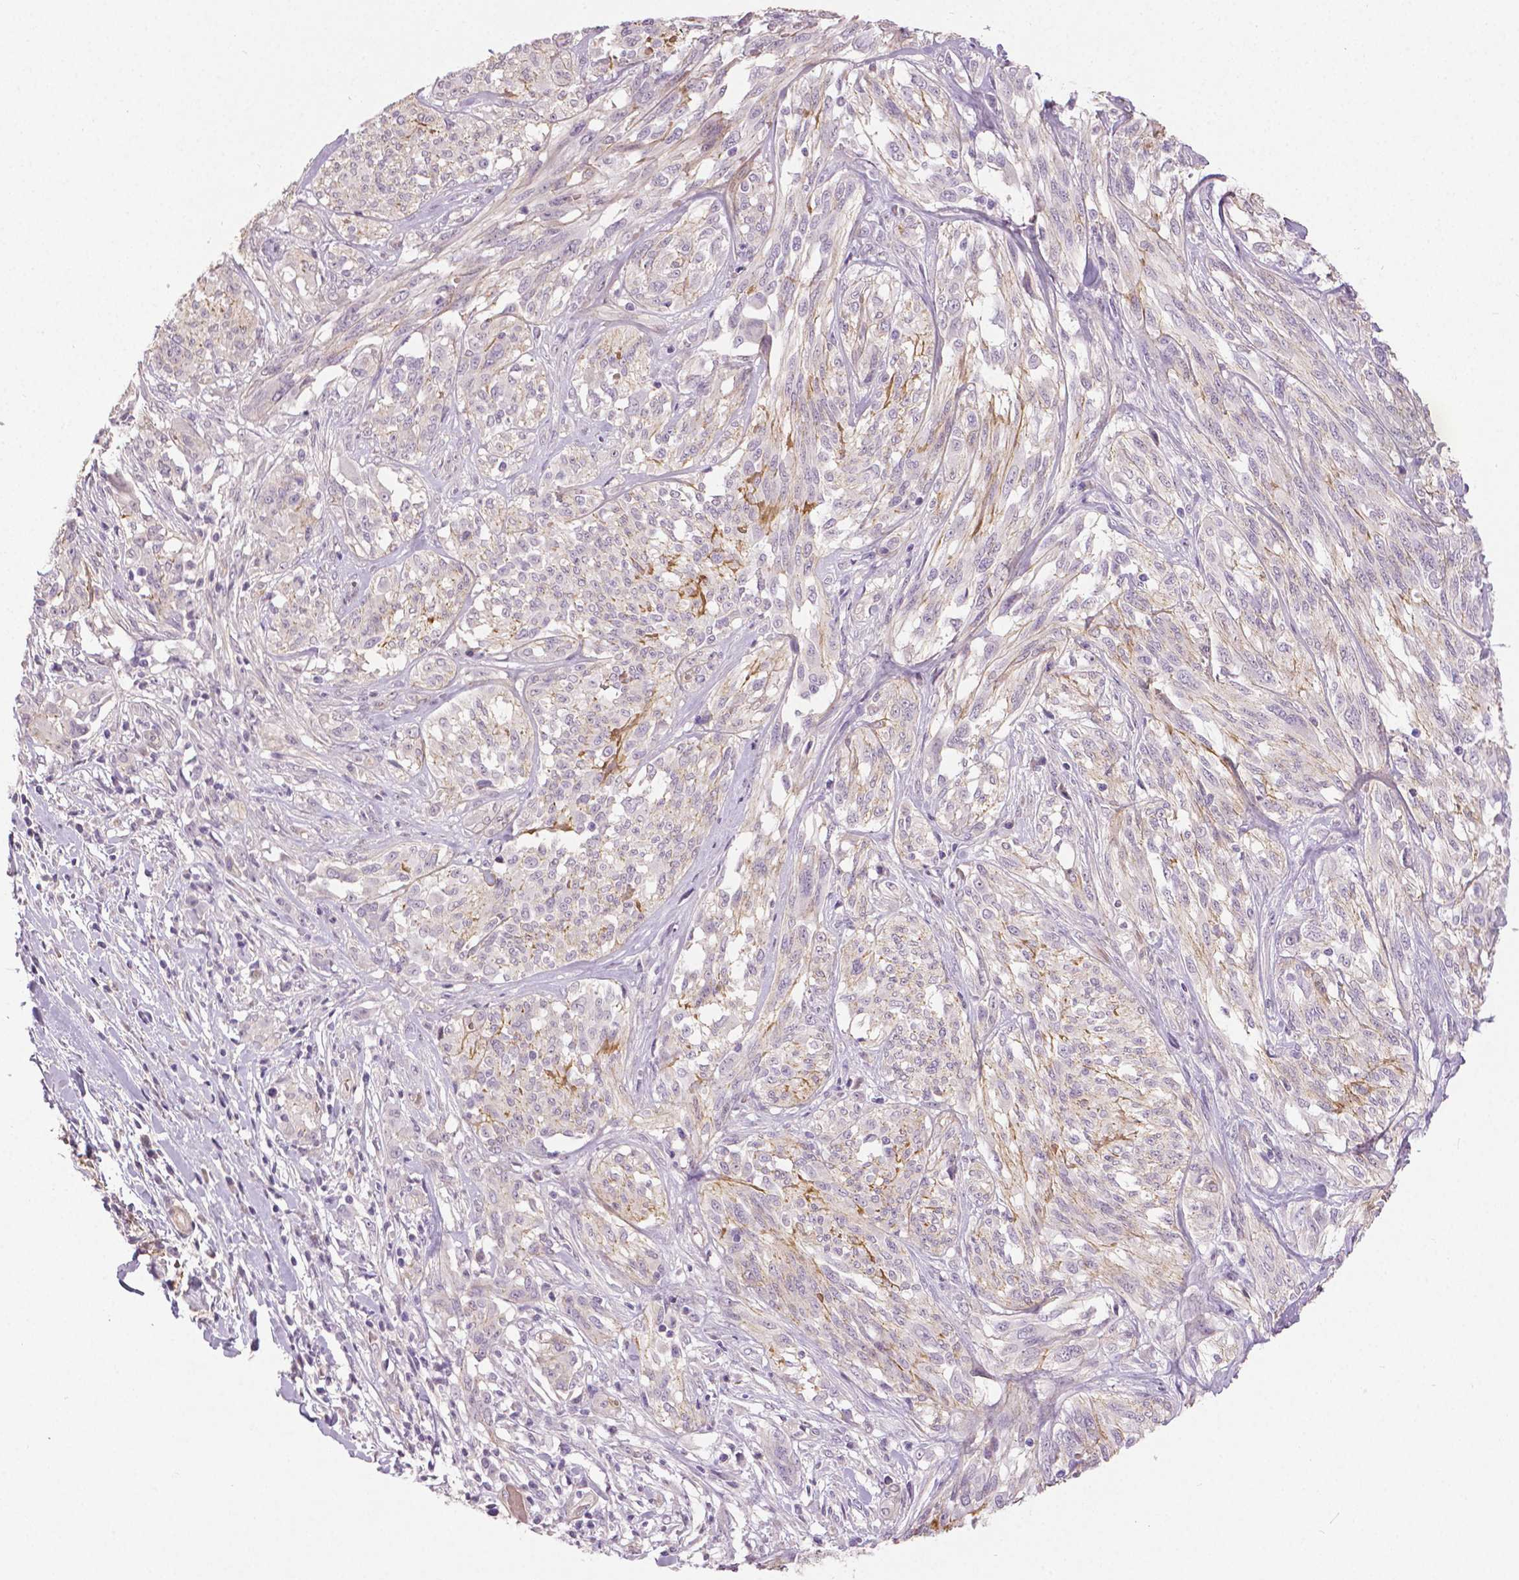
{"staining": {"intensity": "negative", "quantity": "none", "location": "none"}, "tissue": "melanoma", "cell_type": "Tumor cells", "image_type": "cancer", "snomed": [{"axis": "morphology", "description": "Malignant melanoma, NOS"}, {"axis": "topography", "description": "Skin"}], "caption": "High power microscopy micrograph of an immunohistochemistry (IHC) histopathology image of melanoma, revealing no significant positivity in tumor cells. (DAB (3,3'-diaminobenzidine) immunohistochemistry, high magnification).", "gene": "FLT1", "patient": {"sex": "female", "age": 91}}